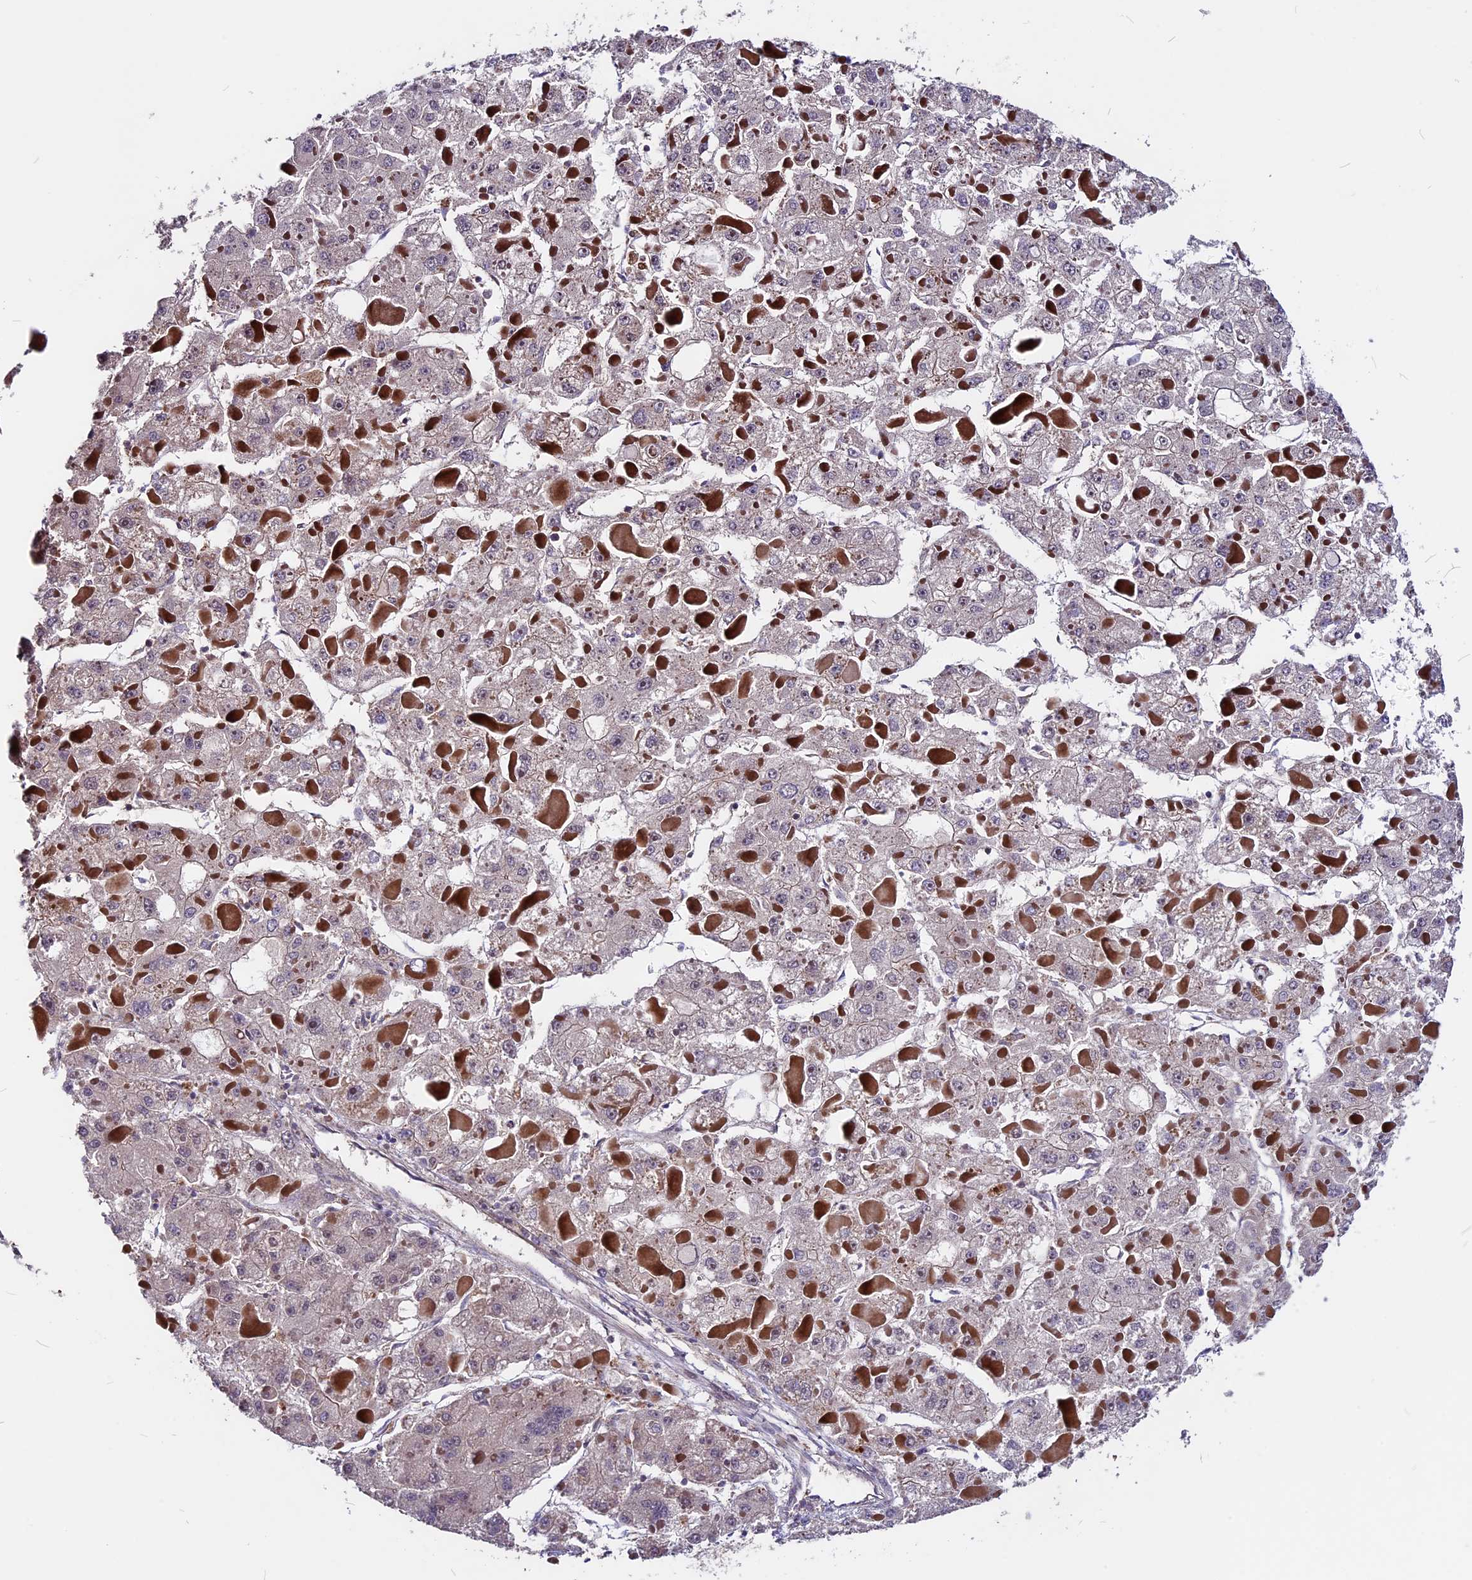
{"staining": {"intensity": "negative", "quantity": "none", "location": "none"}, "tissue": "liver cancer", "cell_type": "Tumor cells", "image_type": "cancer", "snomed": [{"axis": "morphology", "description": "Carcinoma, Hepatocellular, NOS"}, {"axis": "topography", "description": "Liver"}], "caption": "Immunohistochemical staining of hepatocellular carcinoma (liver) shows no significant staining in tumor cells. (DAB IHC visualized using brightfield microscopy, high magnification).", "gene": "ZC3H10", "patient": {"sex": "female", "age": 73}}